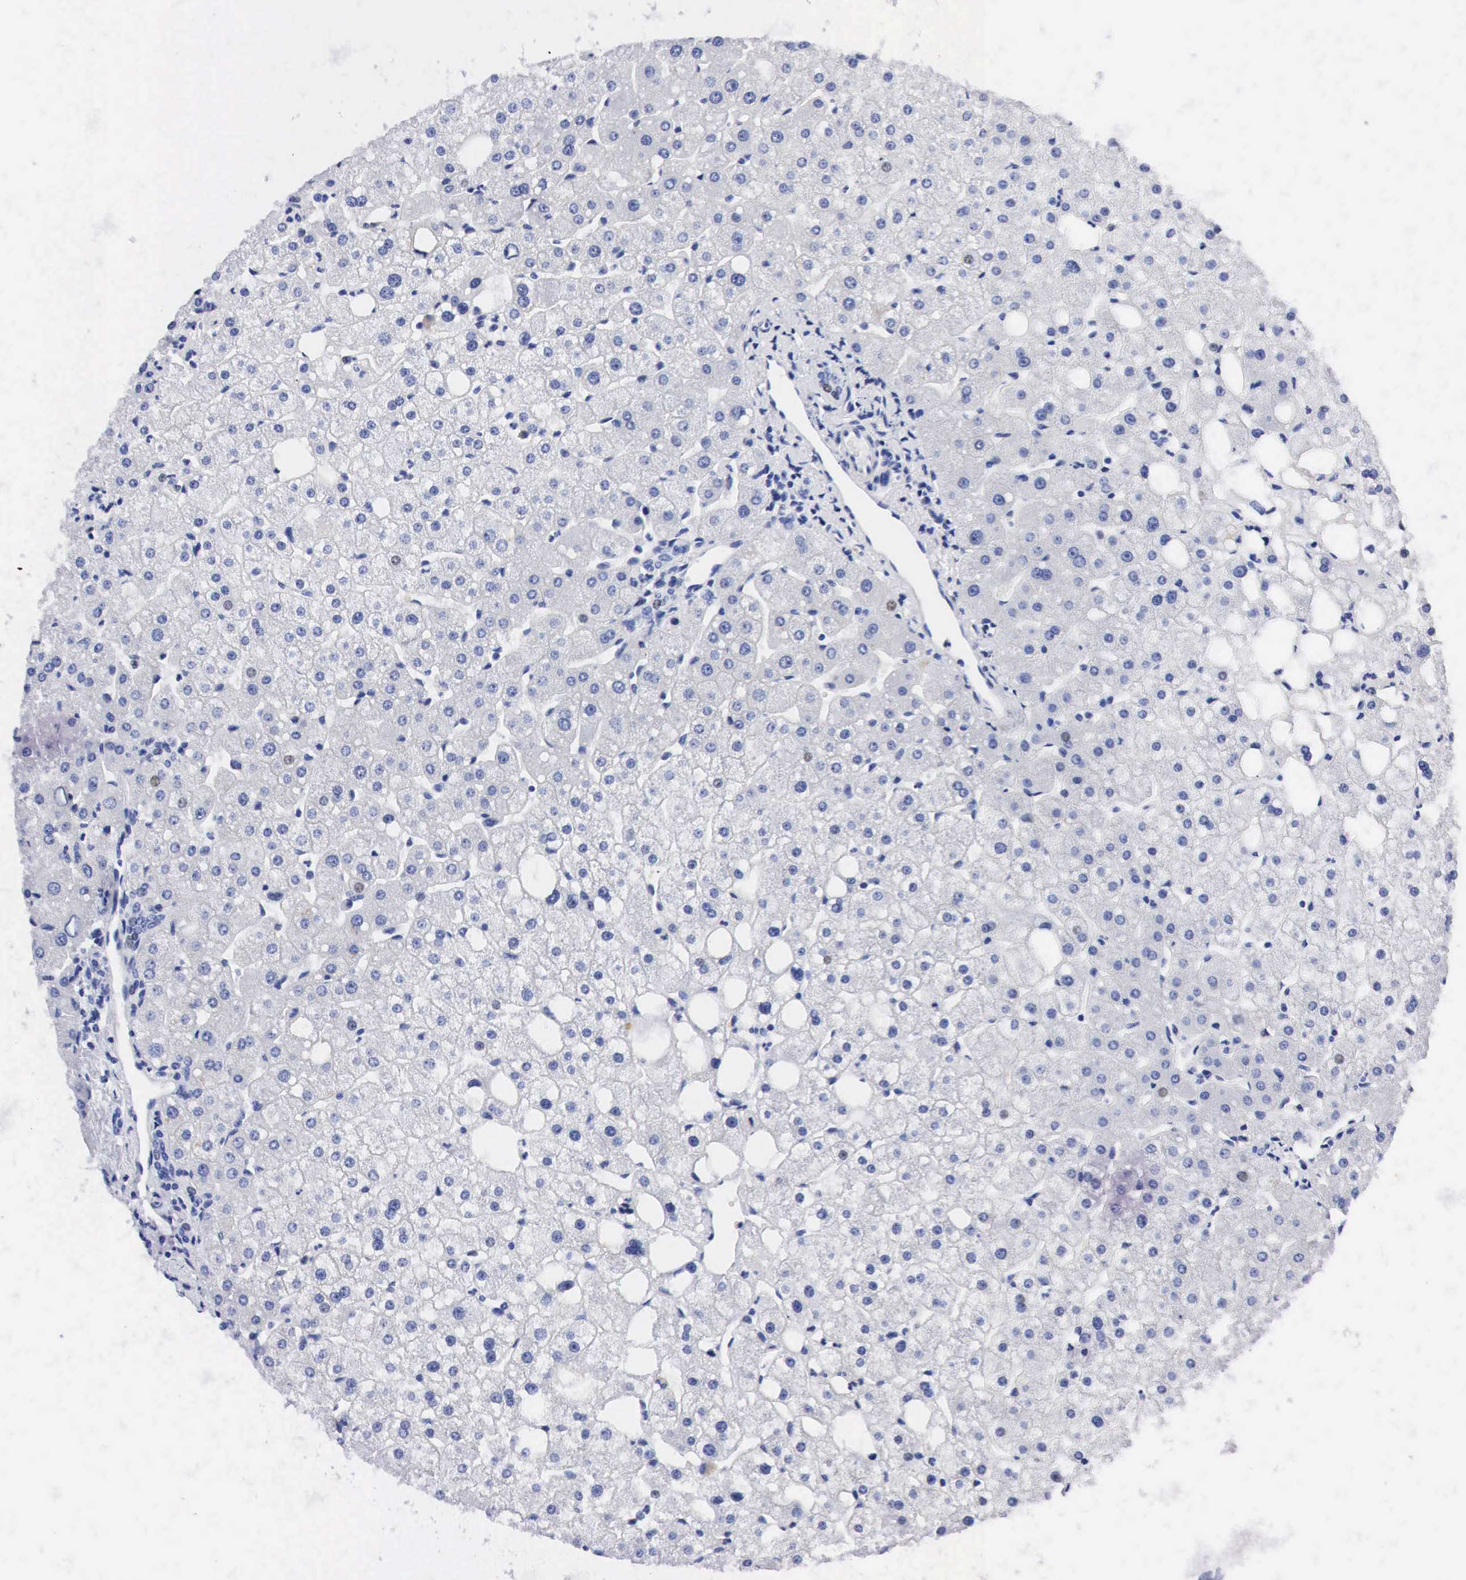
{"staining": {"intensity": "weak", "quantity": "<25%", "location": "cytoplasmic/membranous,nuclear"}, "tissue": "liver", "cell_type": "Hepatocytes", "image_type": "normal", "snomed": [{"axis": "morphology", "description": "Normal tissue, NOS"}, {"axis": "topography", "description": "Liver"}], "caption": "High power microscopy histopathology image of an immunohistochemistry micrograph of benign liver, revealing no significant positivity in hepatocytes. The staining was performed using DAB to visualize the protein expression in brown, while the nuclei were stained in blue with hematoxylin (Magnification: 20x).", "gene": "PTH", "patient": {"sex": "male", "age": 35}}